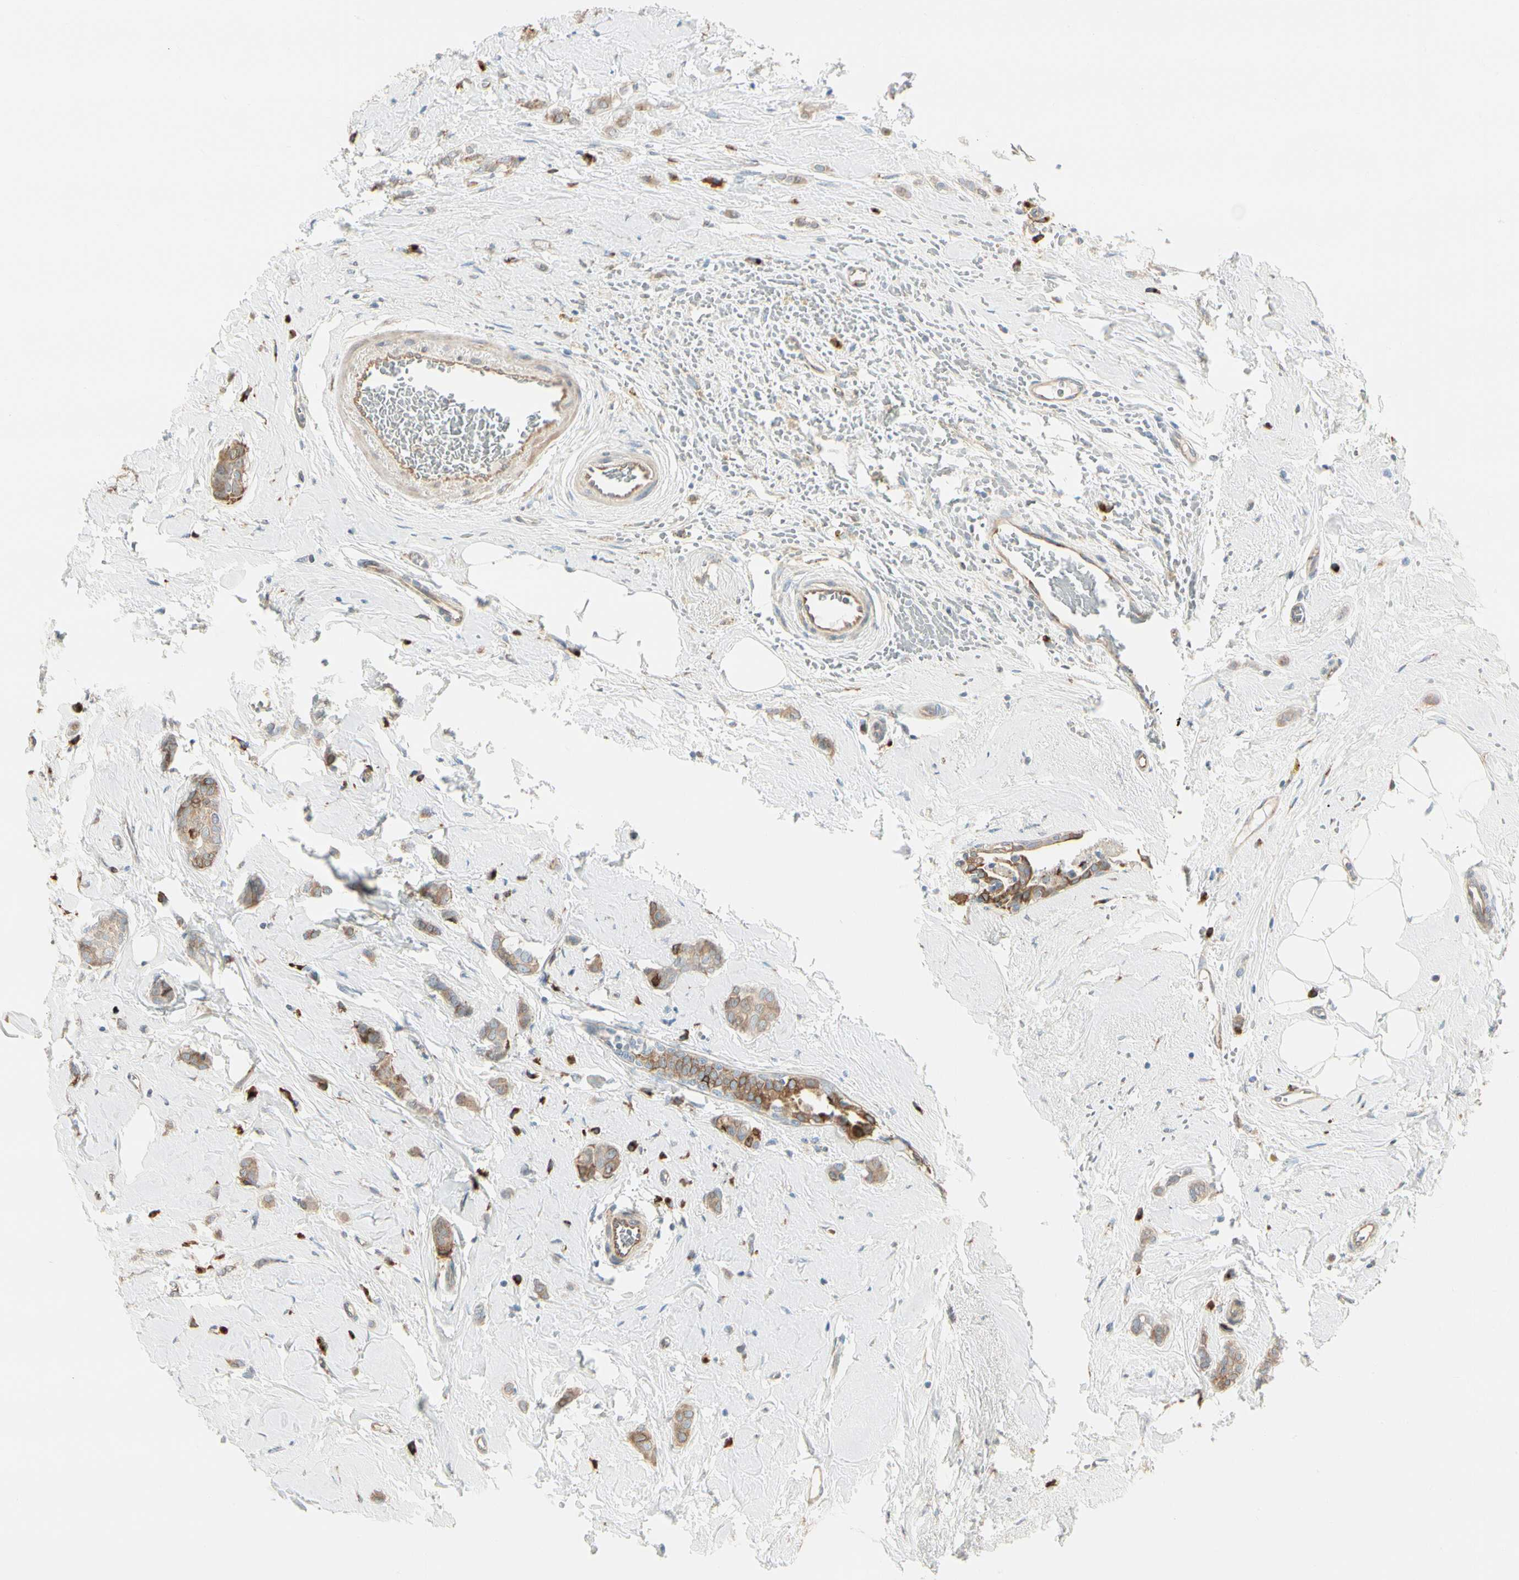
{"staining": {"intensity": "weak", "quantity": ">75%", "location": "cytoplasmic/membranous"}, "tissue": "breast cancer", "cell_type": "Tumor cells", "image_type": "cancer", "snomed": [{"axis": "morphology", "description": "Lobular carcinoma"}, {"axis": "topography", "description": "Breast"}], "caption": "The photomicrograph exhibits staining of breast cancer, revealing weak cytoplasmic/membranous protein expression (brown color) within tumor cells.", "gene": "NUCB2", "patient": {"sex": "female", "age": 60}}